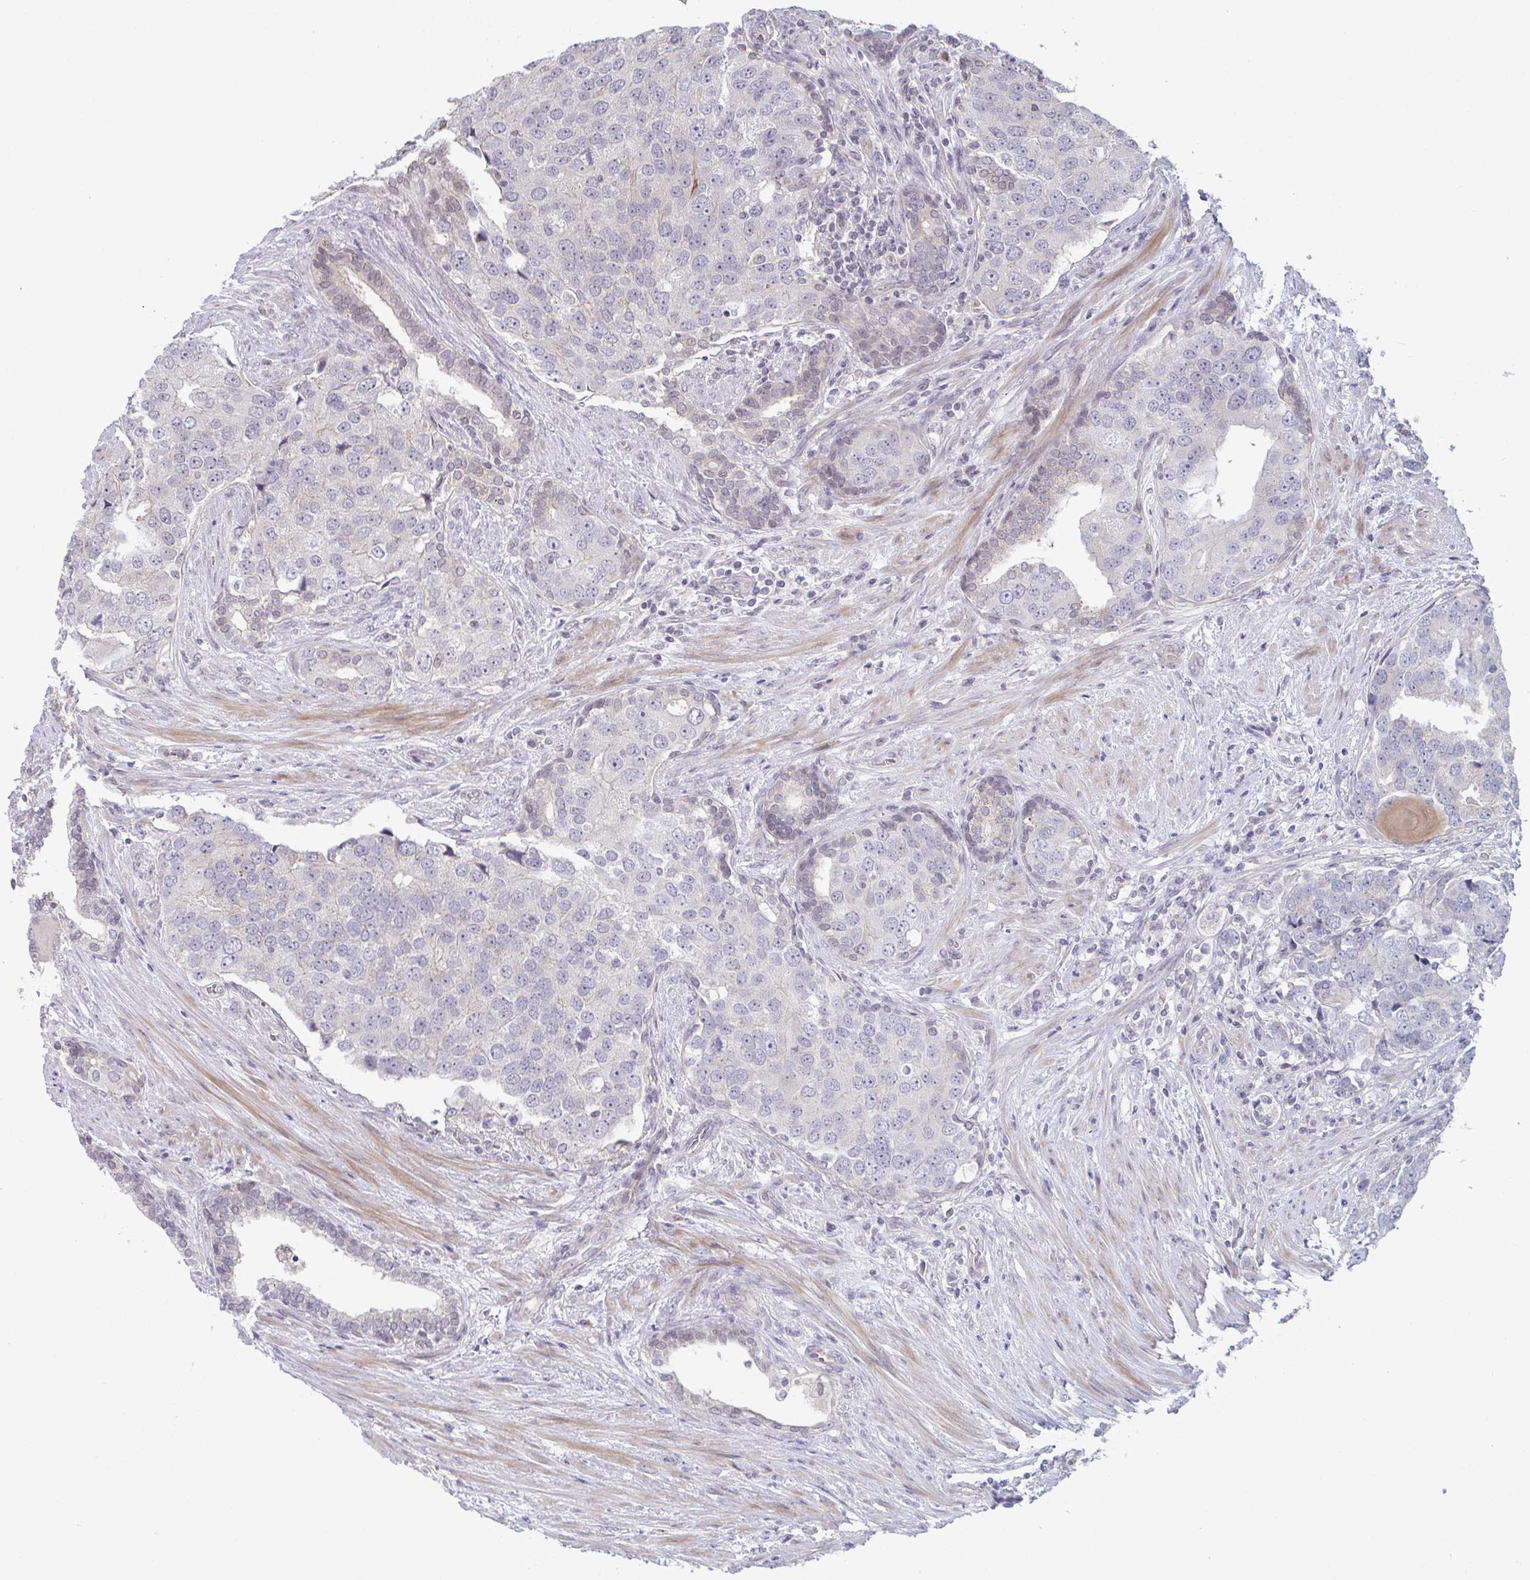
{"staining": {"intensity": "negative", "quantity": "none", "location": "none"}, "tissue": "prostate cancer", "cell_type": "Tumor cells", "image_type": "cancer", "snomed": [{"axis": "morphology", "description": "Adenocarcinoma, High grade"}, {"axis": "topography", "description": "Prostate"}], "caption": "An IHC histopathology image of prostate high-grade adenocarcinoma is shown. There is no staining in tumor cells of prostate high-grade adenocarcinoma.", "gene": "ZNF214", "patient": {"sex": "male", "age": 68}}